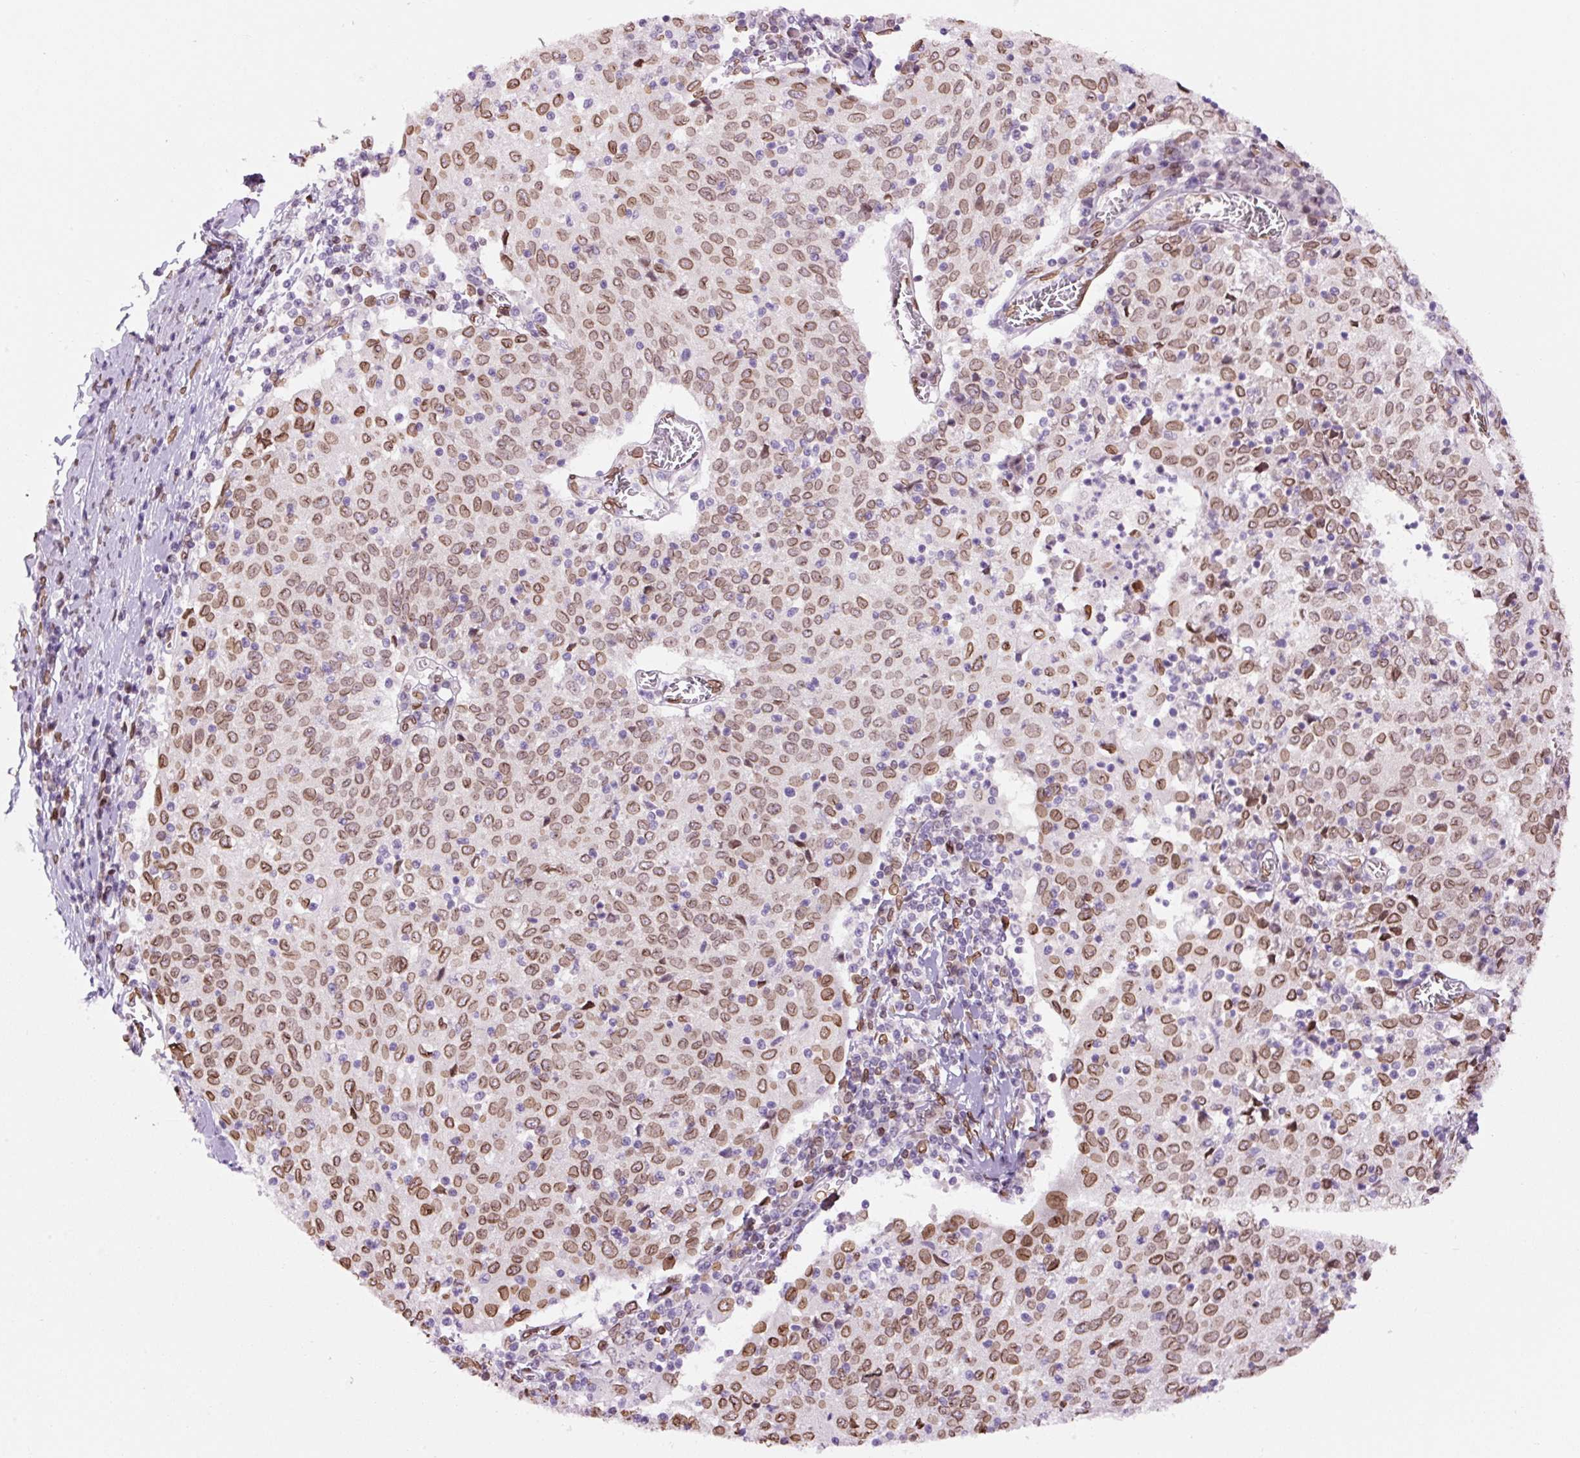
{"staining": {"intensity": "moderate", "quantity": ">75%", "location": "cytoplasmic/membranous,nuclear"}, "tissue": "cervical cancer", "cell_type": "Tumor cells", "image_type": "cancer", "snomed": [{"axis": "morphology", "description": "Squamous cell carcinoma, NOS"}, {"axis": "topography", "description": "Cervix"}], "caption": "A photomicrograph of human cervical cancer (squamous cell carcinoma) stained for a protein demonstrates moderate cytoplasmic/membranous and nuclear brown staining in tumor cells.", "gene": "ZNF224", "patient": {"sex": "female", "age": 52}}